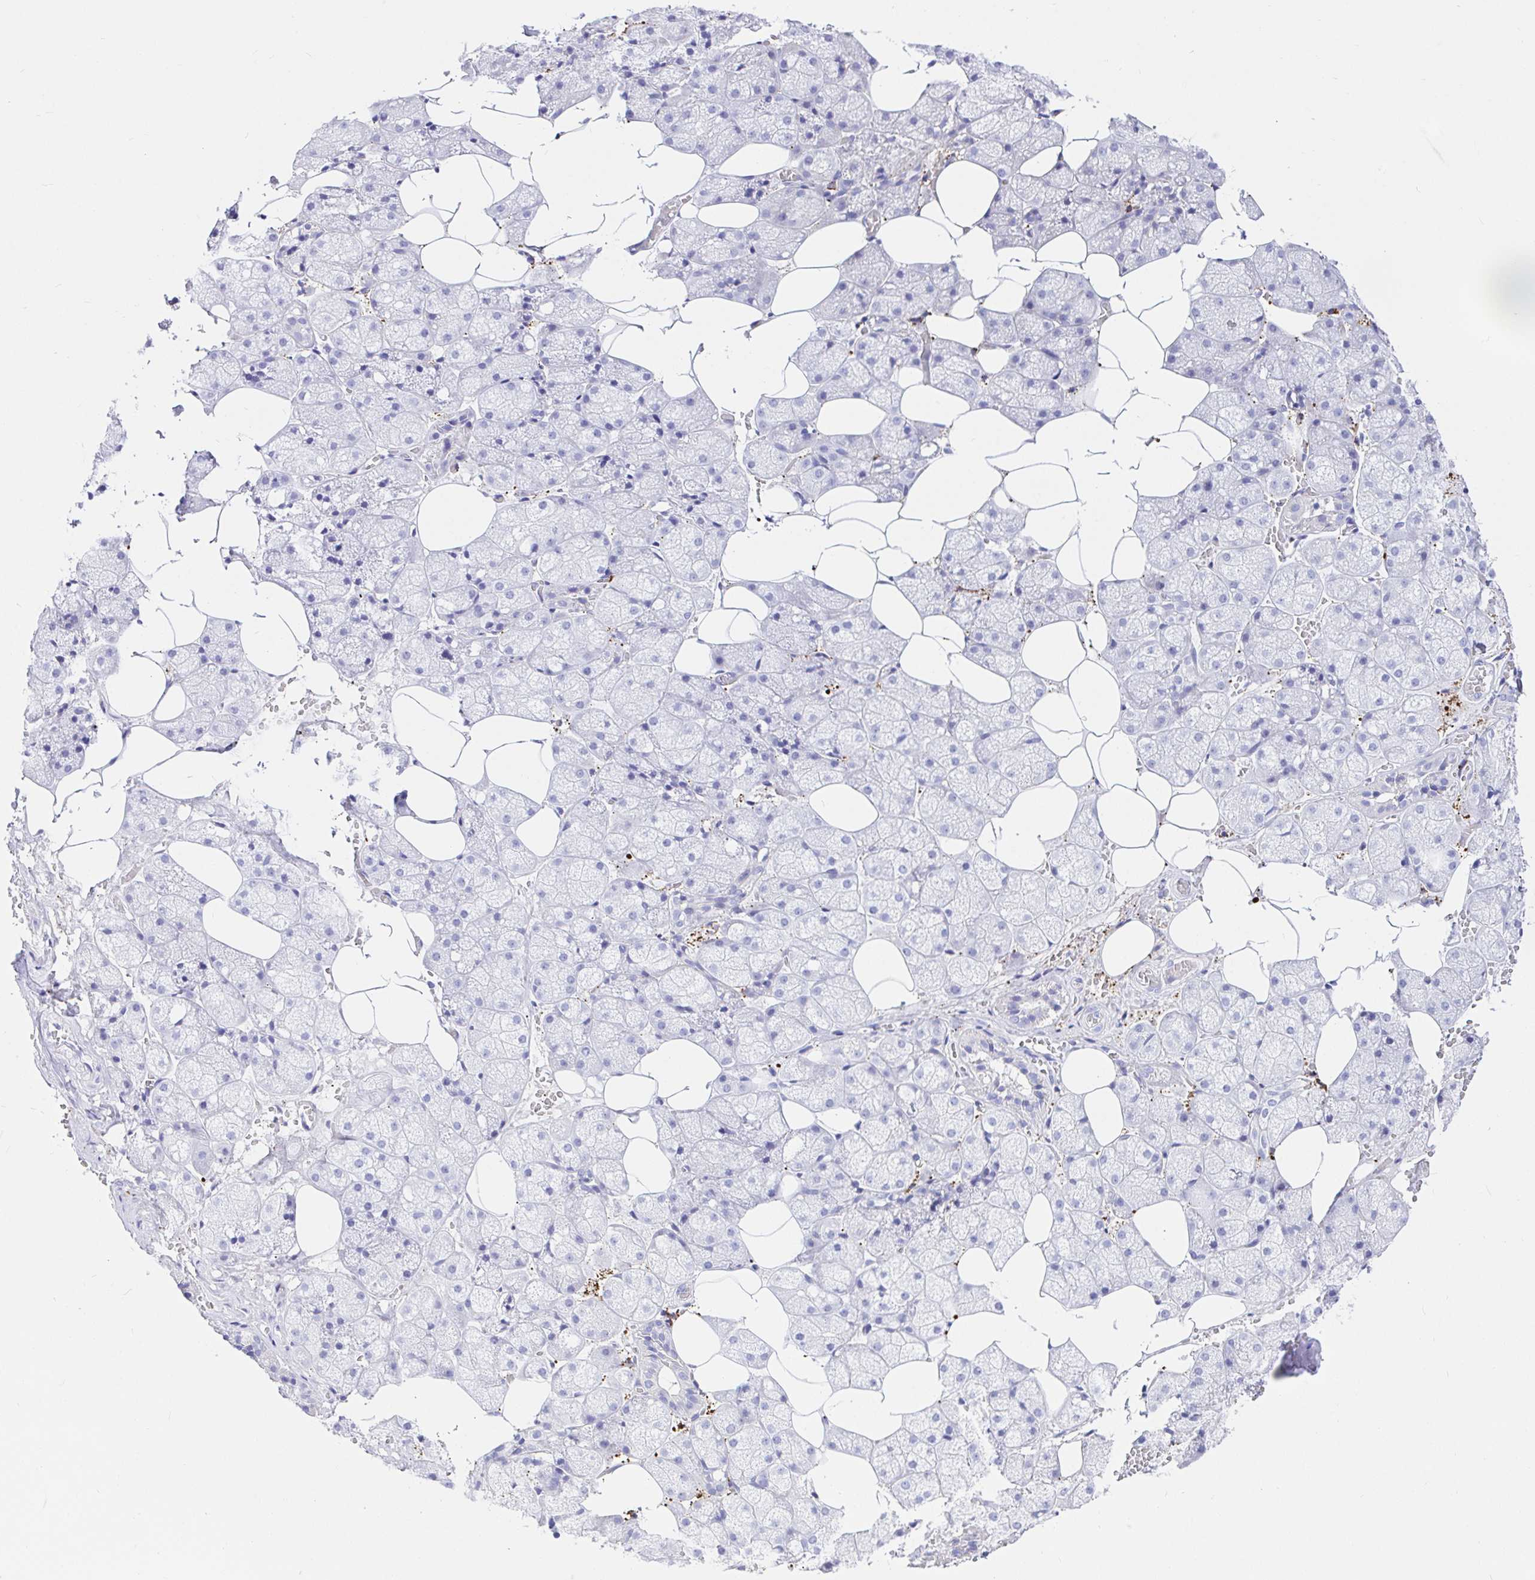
{"staining": {"intensity": "weak", "quantity": "<25%", "location": "cytoplasmic/membranous"}, "tissue": "salivary gland", "cell_type": "Glandular cells", "image_type": "normal", "snomed": [{"axis": "morphology", "description": "Normal tissue, NOS"}, {"axis": "topography", "description": "Salivary gland"}, {"axis": "topography", "description": "Peripheral nerve tissue"}], "caption": "Photomicrograph shows no significant protein positivity in glandular cells of normal salivary gland. Brightfield microscopy of immunohistochemistry (IHC) stained with DAB (3,3'-diaminobenzidine) (brown) and hematoxylin (blue), captured at high magnification.", "gene": "CCDC62", "patient": {"sex": "male", "age": 38}}